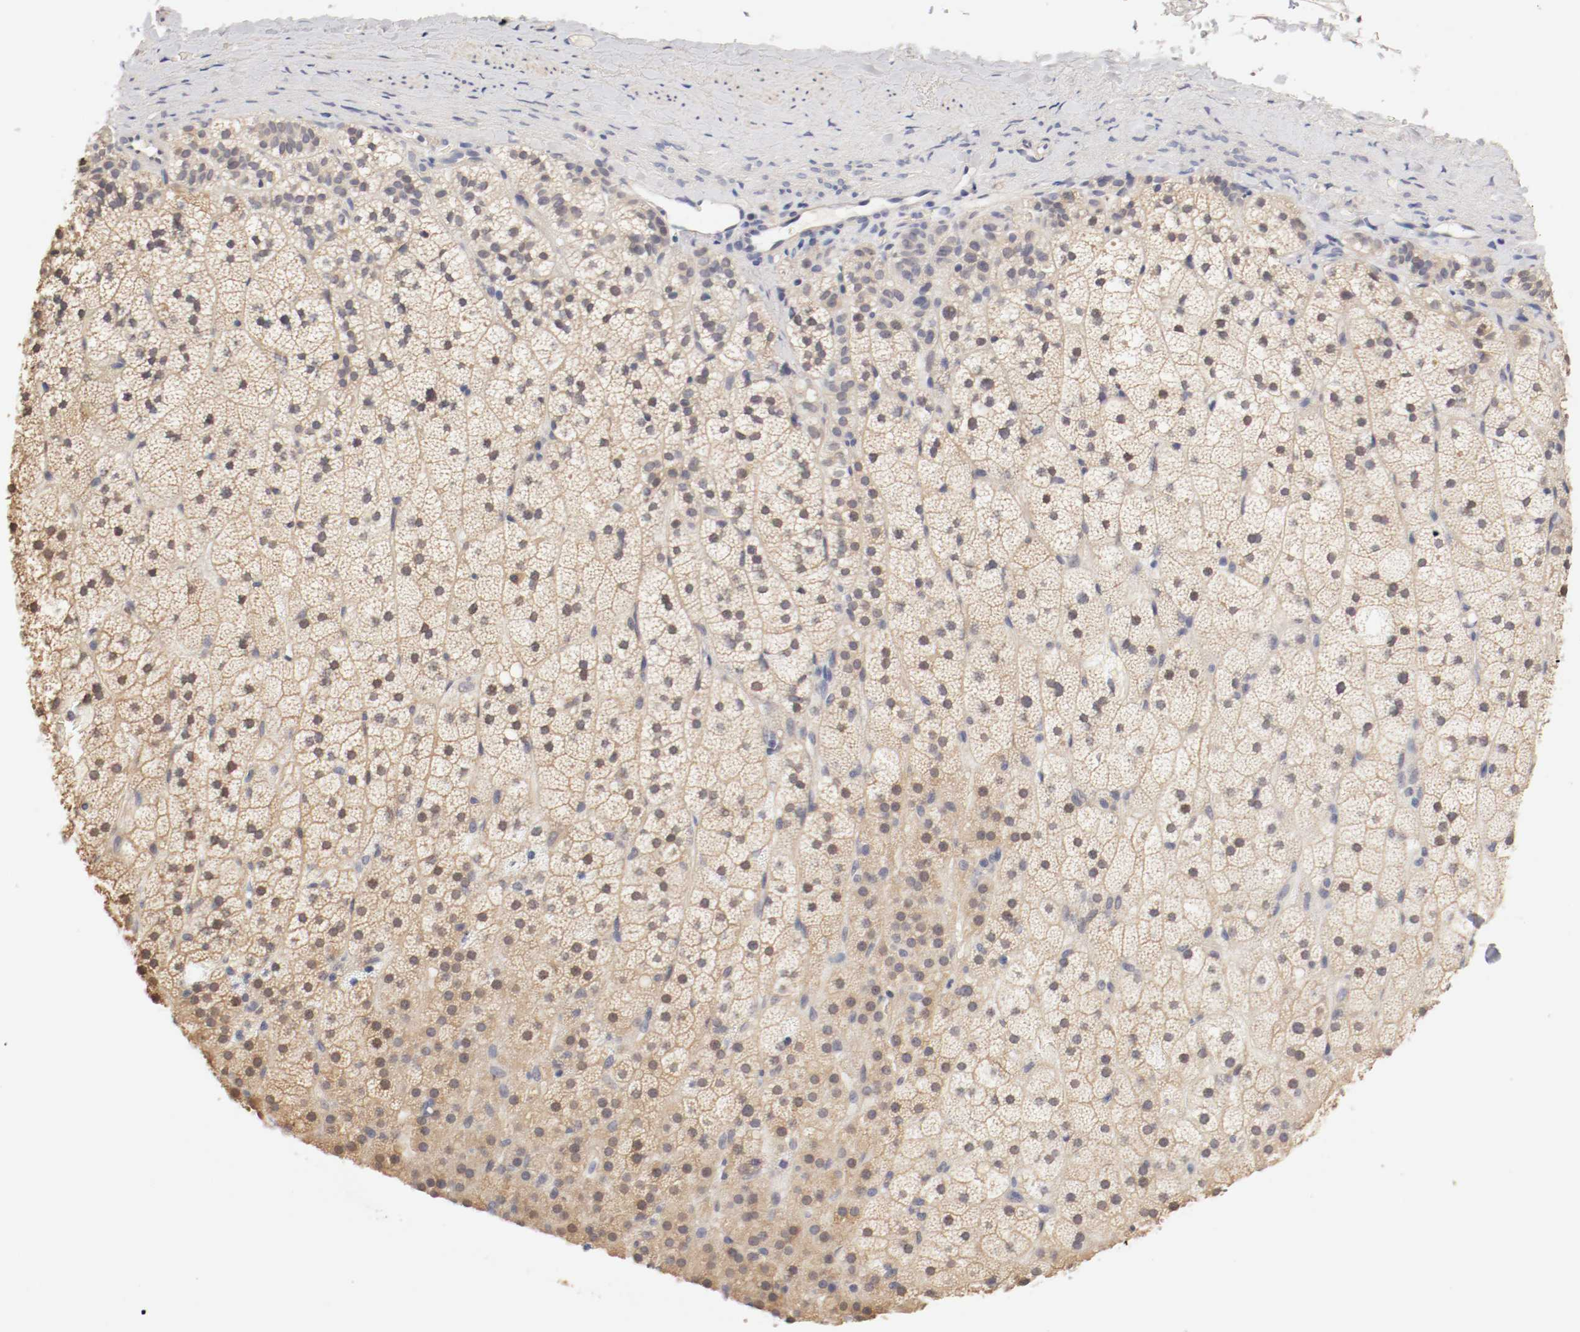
{"staining": {"intensity": "weak", "quantity": ">75%", "location": "cytoplasmic/membranous,nuclear"}, "tissue": "adrenal gland", "cell_type": "Glandular cells", "image_type": "normal", "snomed": [{"axis": "morphology", "description": "Normal tissue, NOS"}, {"axis": "topography", "description": "Adrenal gland"}], "caption": "An IHC photomicrograph of unremarkable tissue is shown. Protein staining in brown labels weak cytoplasmic/membranous,nuclear positivity in adrenal gland within glandular cells. The staining is performed using DAB brown chromogen to label protein expression. The nuclei are counter-stained blue using hematoxylin.", "gene": "CEBPE", "patient": {"sex": "male", "age": 35}}